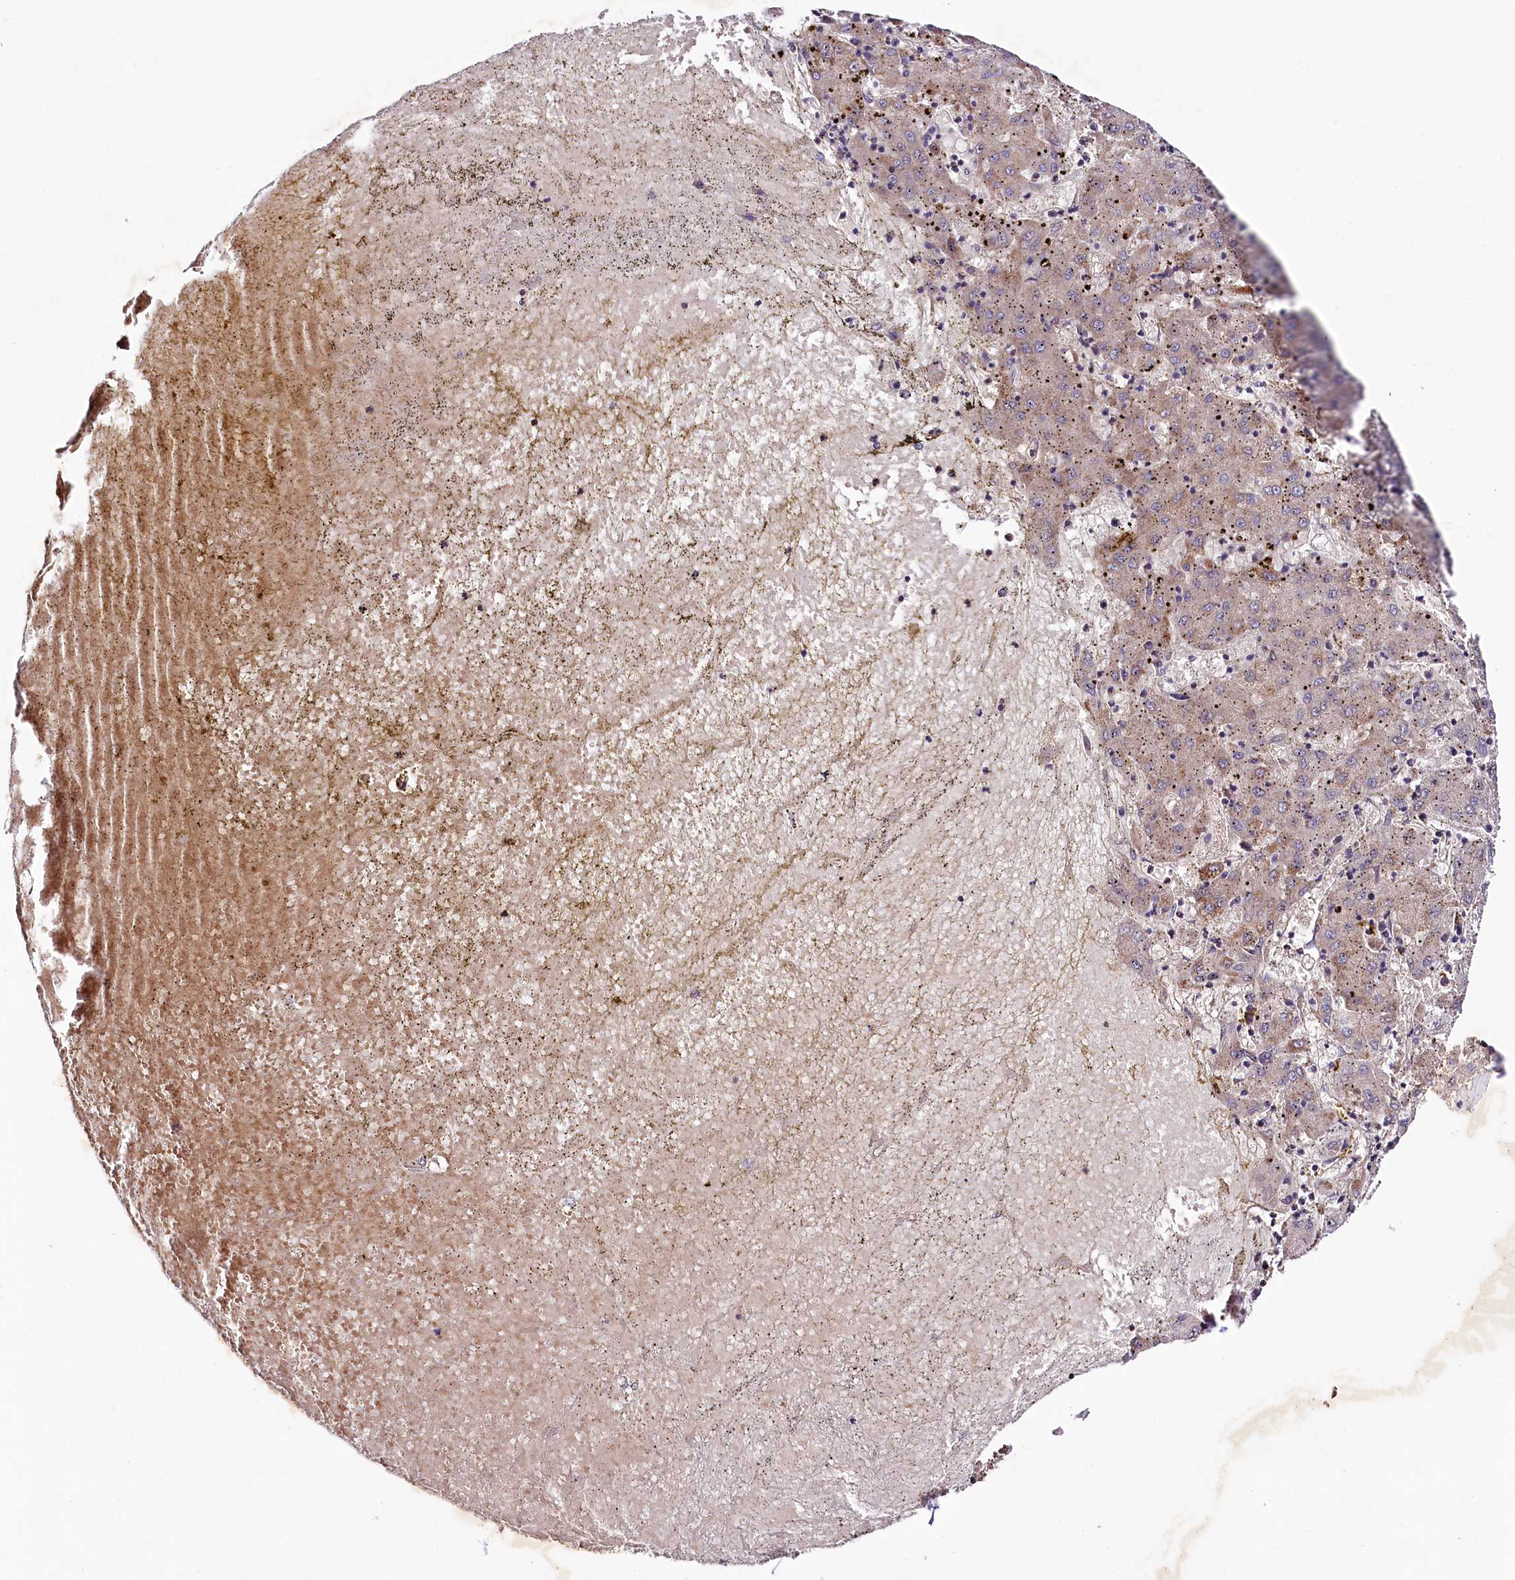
{"staining": {"intensity": "weak", "quantity": "25%-75%", "location": "cytoplasmic/membranous"}, "tissue": "liver cancer", "cell_type": "Tumor cells", "image_type": "cancer", "snomed": [{"axis": "morphology", "description": "Carcinoma, Hepatocellular, NOS"}, {"axis": "topography", "description": "Liver"}], "caption": "DAB immunohistochemical staining of hepatocellular carcinoma (liver) reveals weak cytoplasmic/membranous protein positivity in about 25%-75% of tumor cells.", "gene": "ZNF45", "patient": {"sex": "male", "age": 72}}